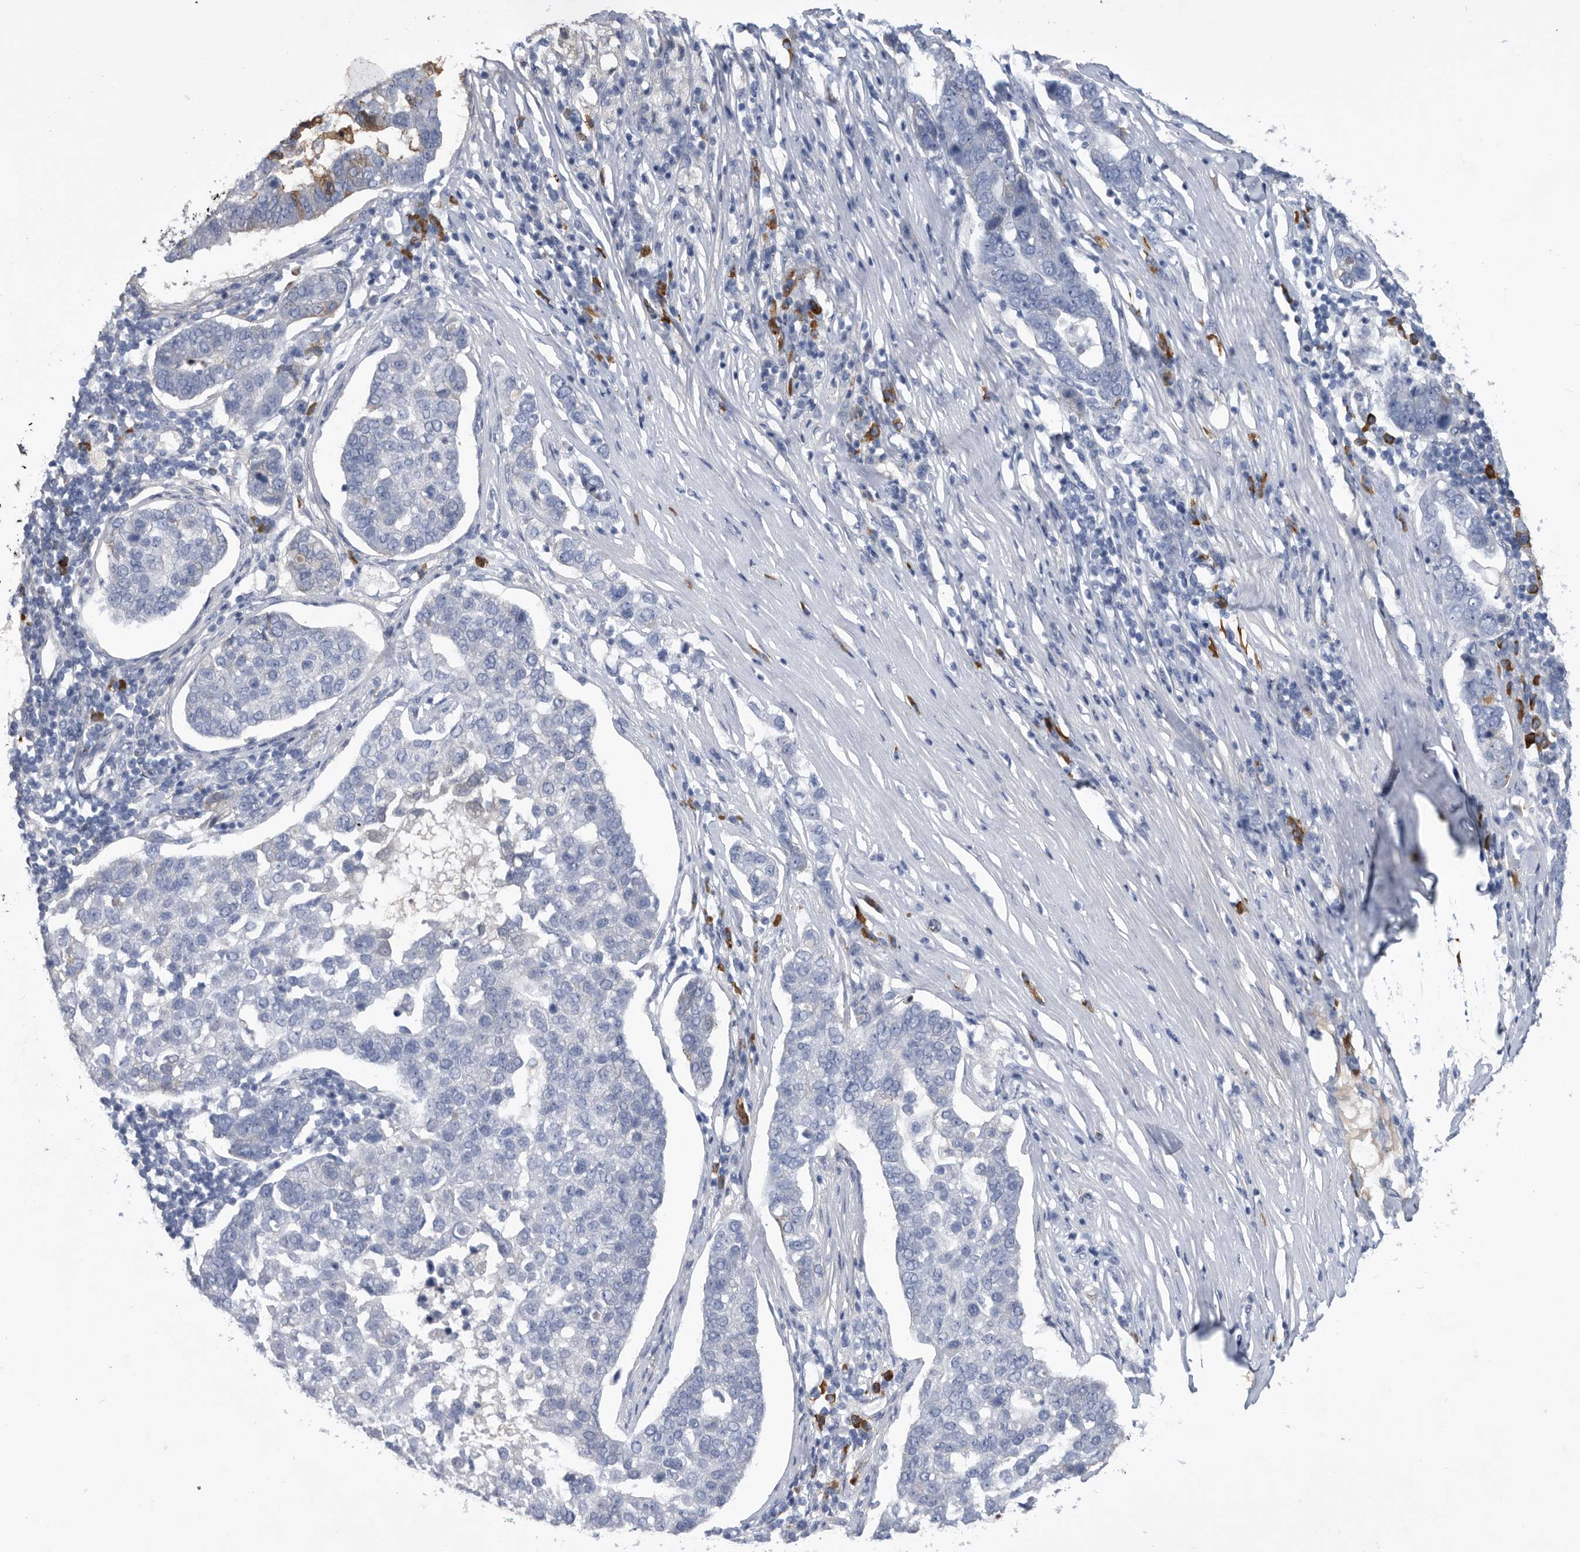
{"staining": {"intensity": "negative", "quantity": "none", "location": "none"}, "tissue": "pancreatic cancer", "cell_type": "Tumor cells", "image_type": "cancer", "snomed": [{"axis": "morphology", "description": "Adenocarcinoma, NOS"}, {"axis": "topography", "description": "Pancreas"}], "caption": "IHC photomicrograph of adenocarcinoma (pancreatic) stained for a protein (brown), which exhibits no positivity in tumor cells.", "gene": "BTBD6", "patient": {"sex": "female", "age": 61}}